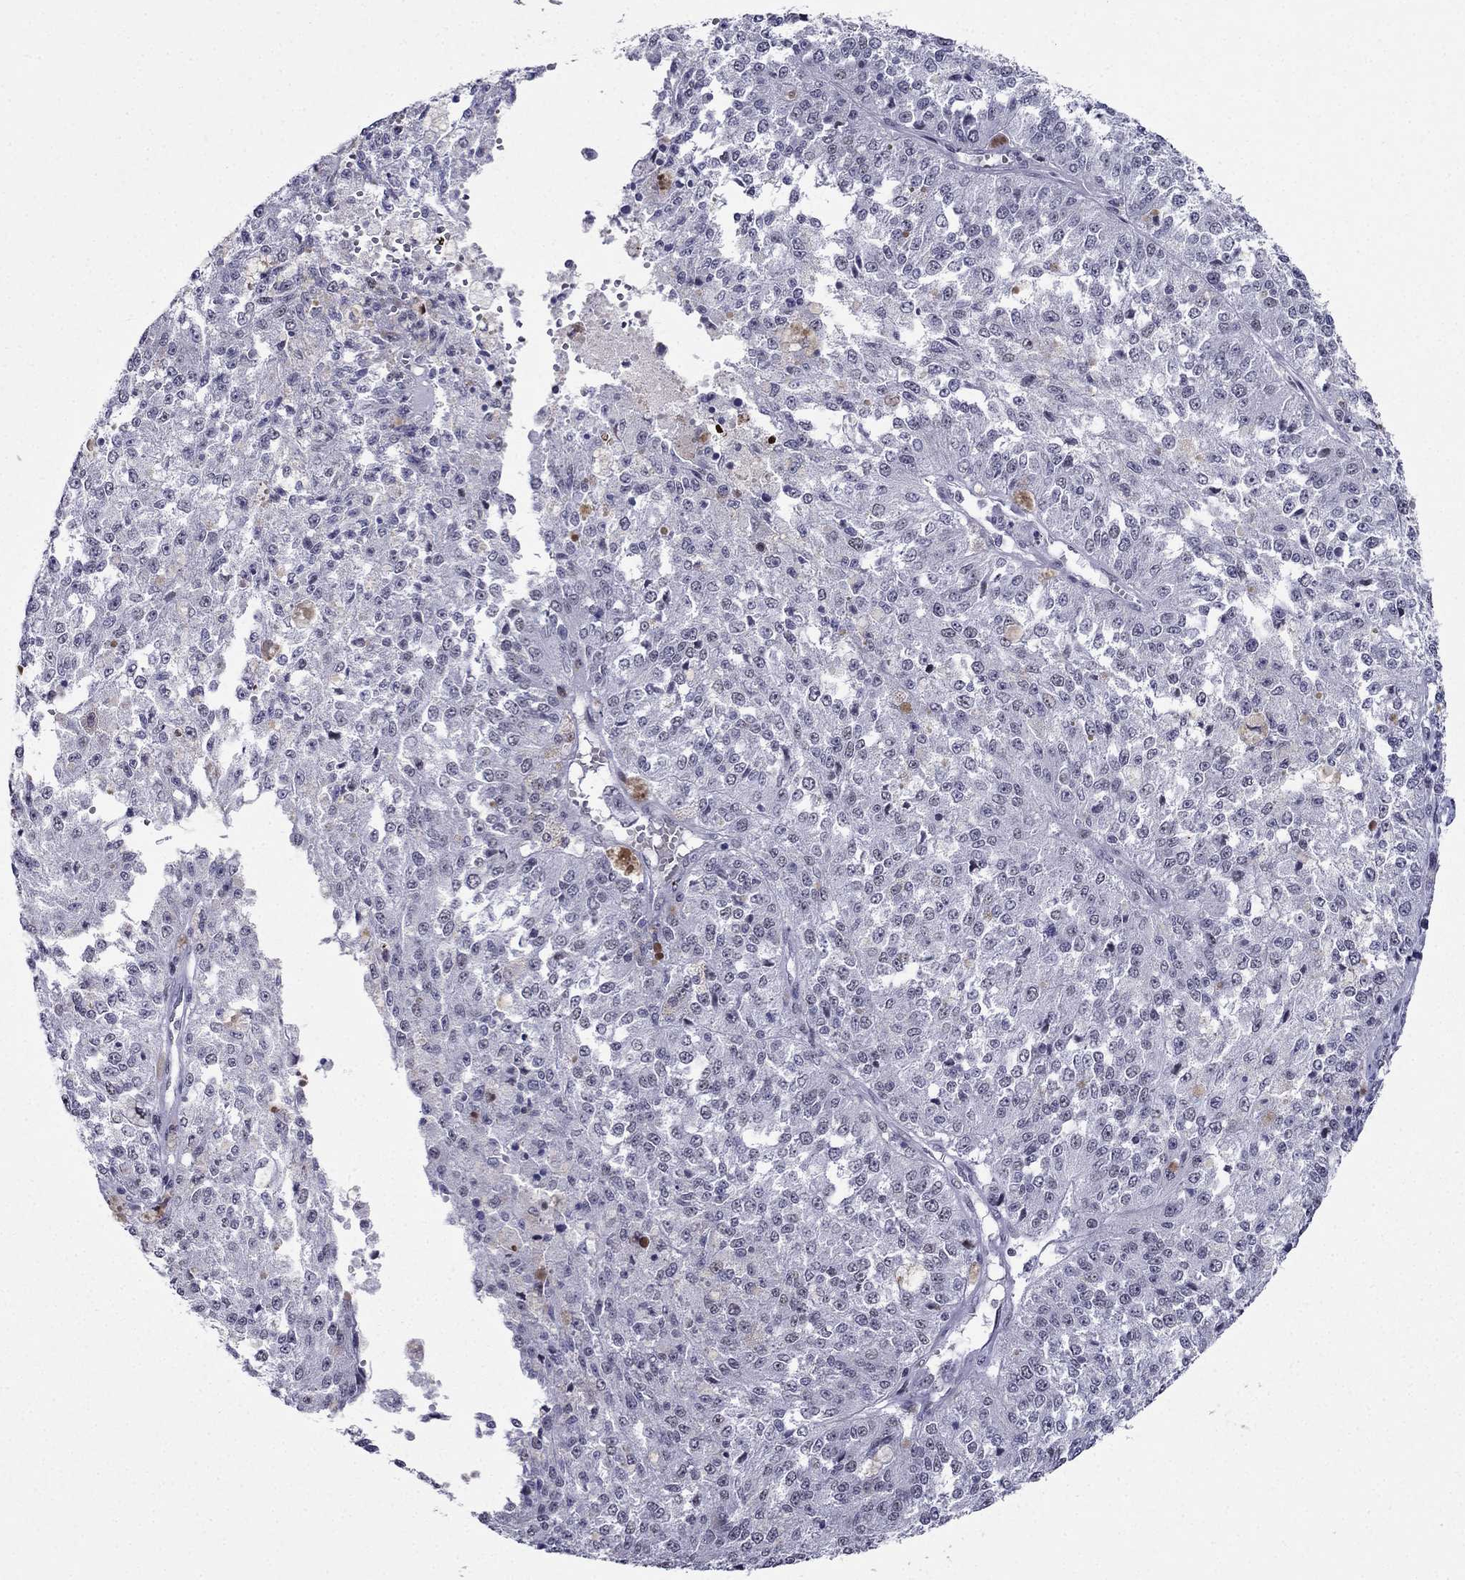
{"staining": {"intensity": "negative", "quantity": "none", "location": "none"}, "tissue": "melanoma", "cell_type": "Tumor cells", "image_type": "cancer", "snomed": [{"axis": "morphology", "description": "Malignant melanoma, Metastatic site"}, {"axis": "topography", "description": "Lymph node"}], "caption": "A micrograph of human malignant melanoma (metastatic site) is negative for staining in tumor cells.", "gene": "PPM1G", "patient": {"sex": "female", "age": 64}}